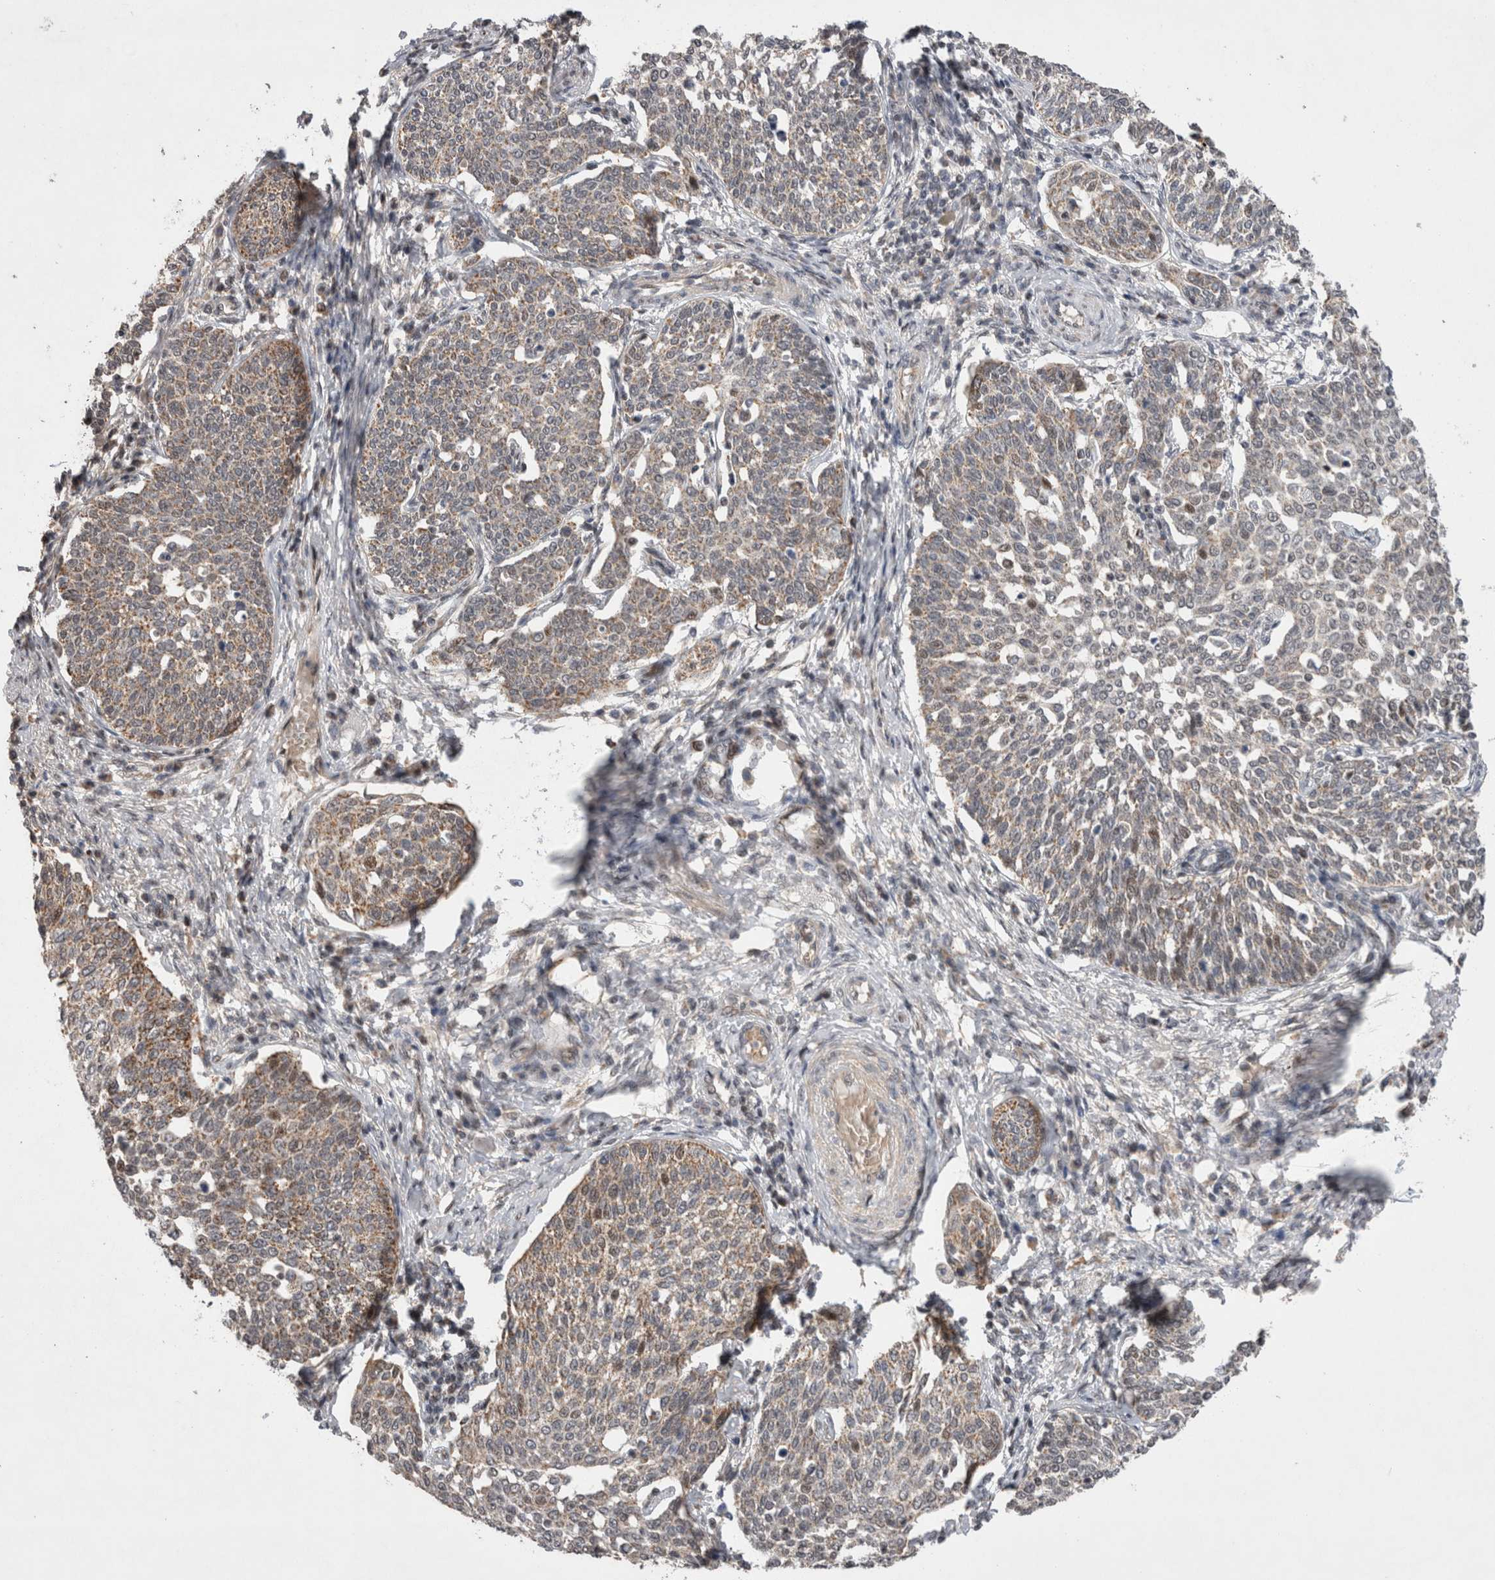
{"staining": {"intensity": "moderate", "quantity": "25%-75%", "location": "cytoplasmic/membranous"}, "tissue": "cervical cancer", "cell_type": "Tumor cells", "image_type": "cancer", "snomed": [{"axis": "morphology", "description": "Squamous cell carcinoma, NOS"}, {"axis": "topography", "description": "Cervix"}], "caption": "Protein expression analysis of human cervical cancer reveals moderate cytoplasmic/membranous staining in about 25%-75% of tumor cells.", "gene": "MRPL37", "patient": {"sex": "female", "age": 34}}